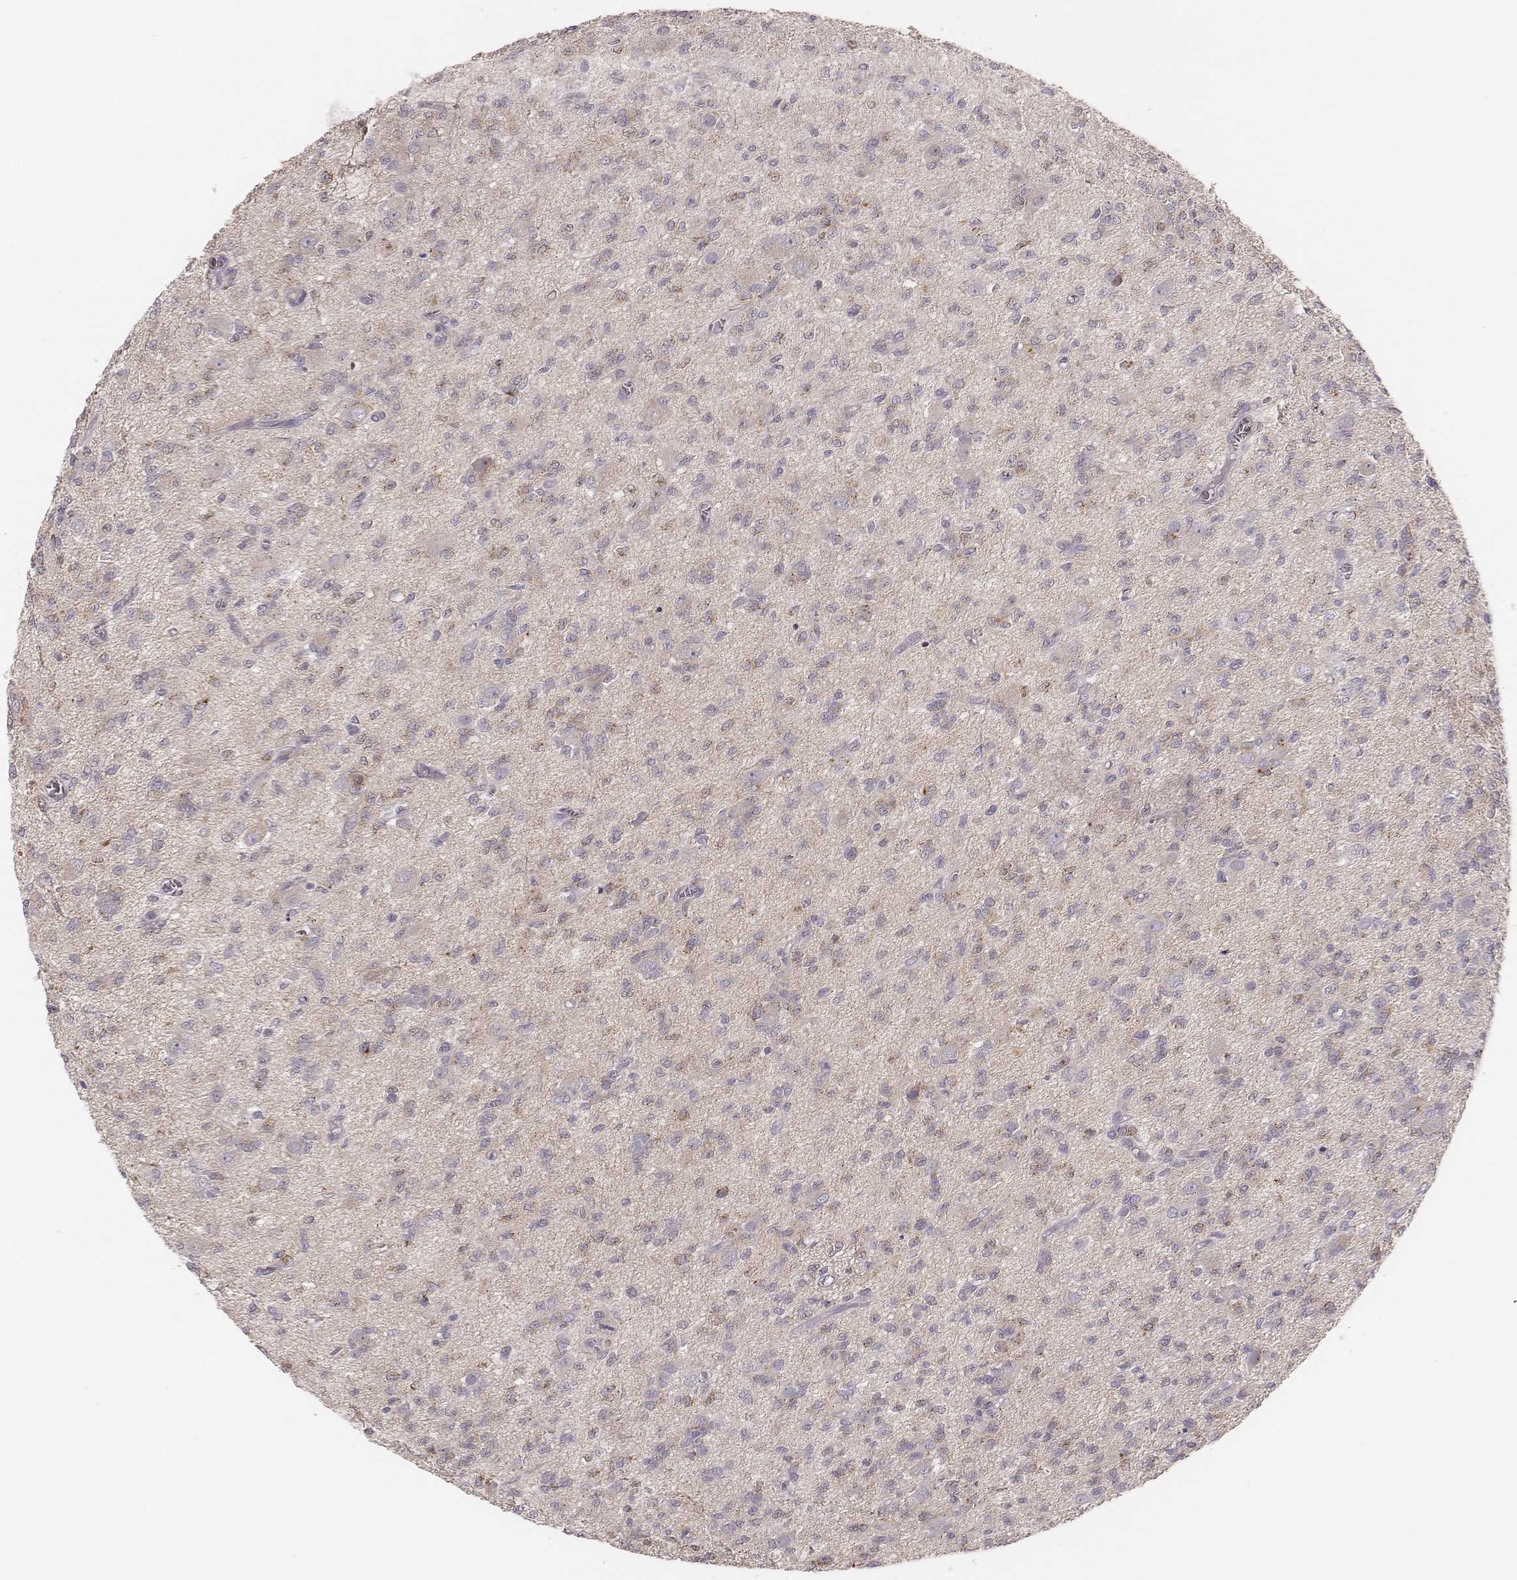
{"staining": {"intensity": "negative", "quantity": "none", "location": "none"}, "tissue": "glioma", "cell_type": "Tumor cells", "image_type": "cancer", "snomed": [{"axis": "morphology", "description": "Glioma, malignant, Low grade"}, {"axis": "topography", "description": "Brain"}], "caption": "There is no significant staining in tumor cells of glioma.", "gene": "KIF5C", "patient": {"sex": "male", "age": 64}}